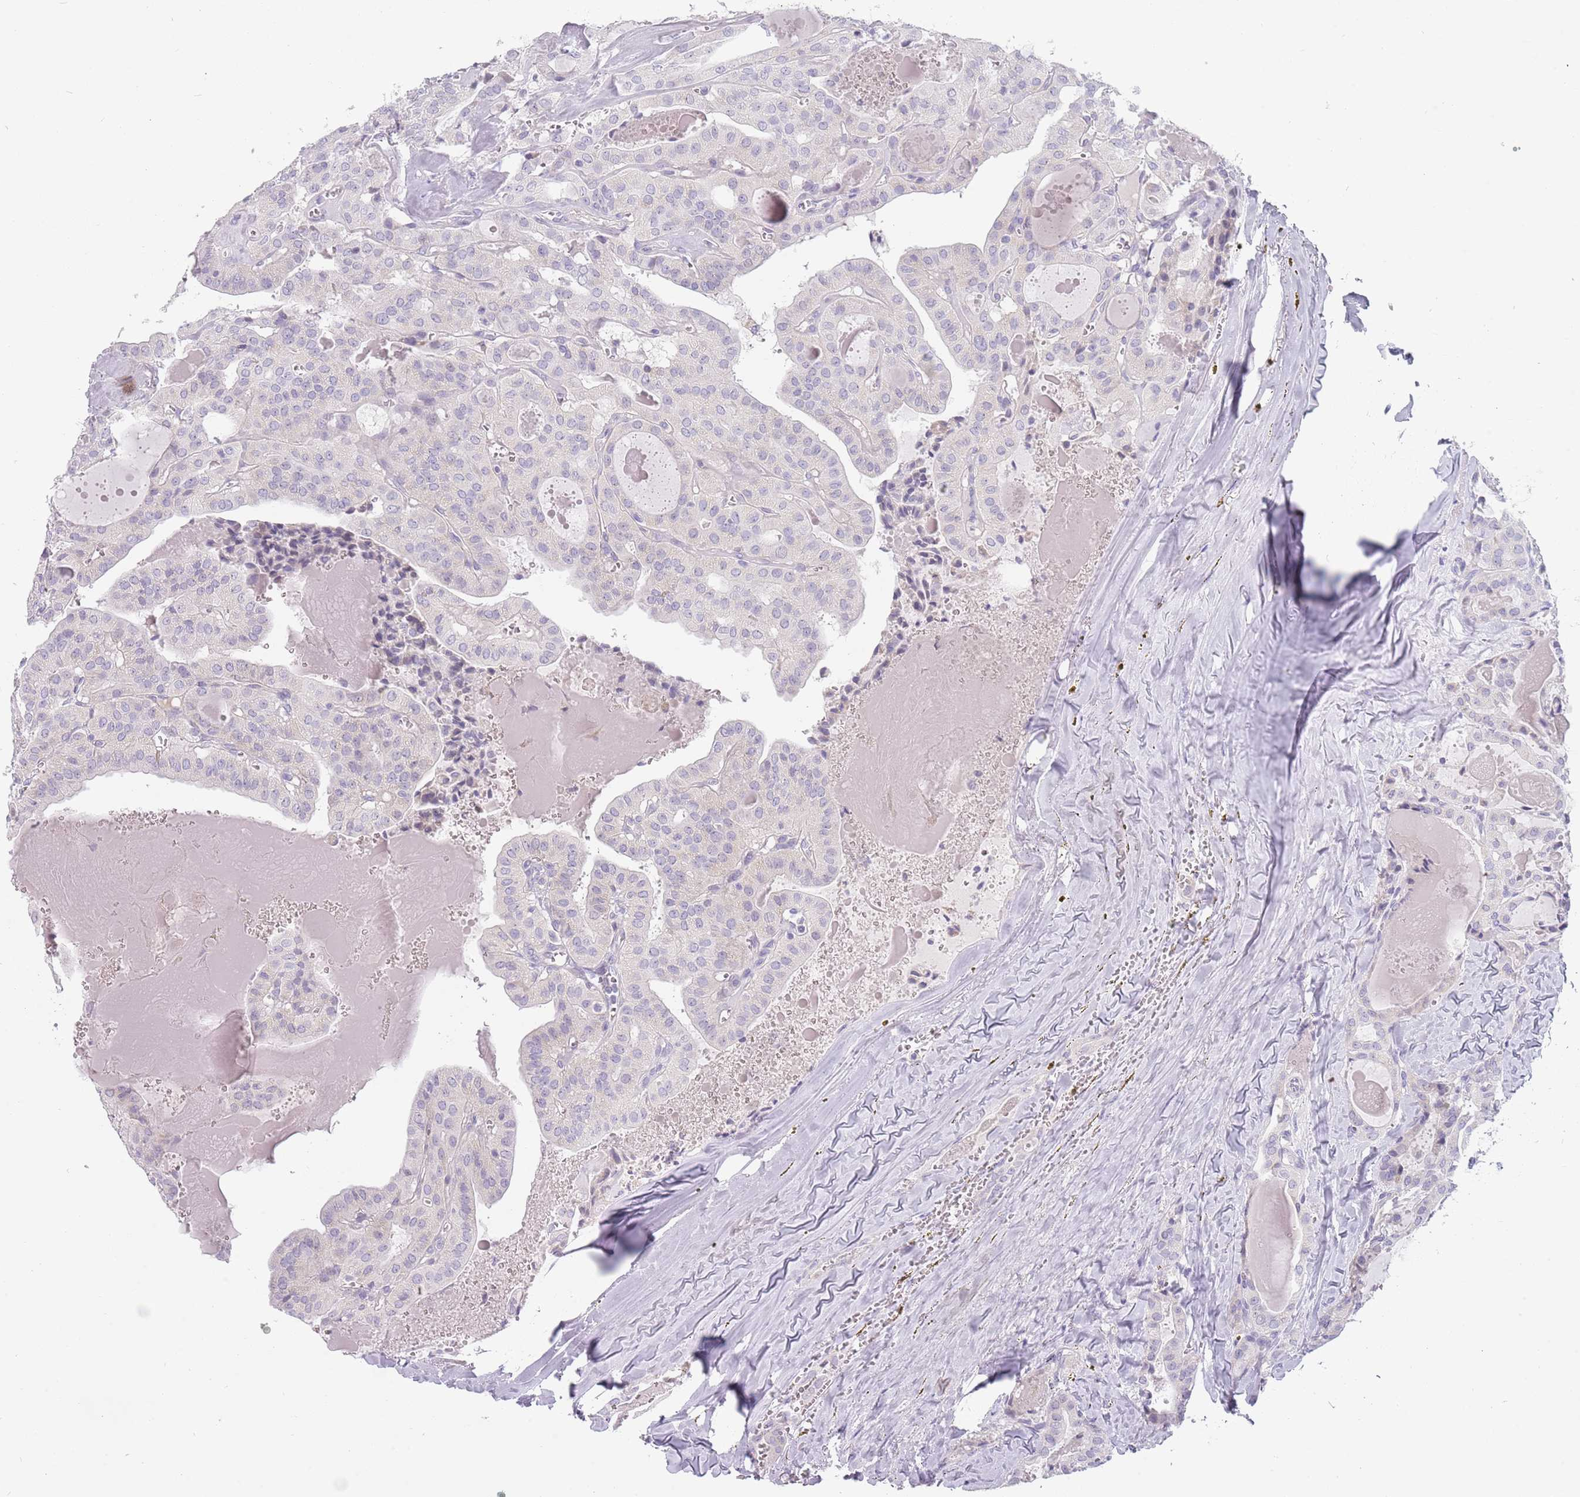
{"staining": {"intensity": "negative", "quantity": "none", "location": "none"}, "tissue": "thyroid cancer", "cell_type": "Tumor cells", "image_type": "cancer", "snomed": [{"axis": "morphology", "description": "Papillary adenocarcinoma, NOS"}, {"axis": "topography", "description": "Thyroid gland"}], "caption": "High magnification brightfield microscopy of thyroid cancer (papillary adenocarcinoma) stained with DAB (brown) and counterstained with hematoxylin (blue): tumor cells show no significant expression.", "gene": "DDX4", "patient": {"sex": "male", "age": 52}}